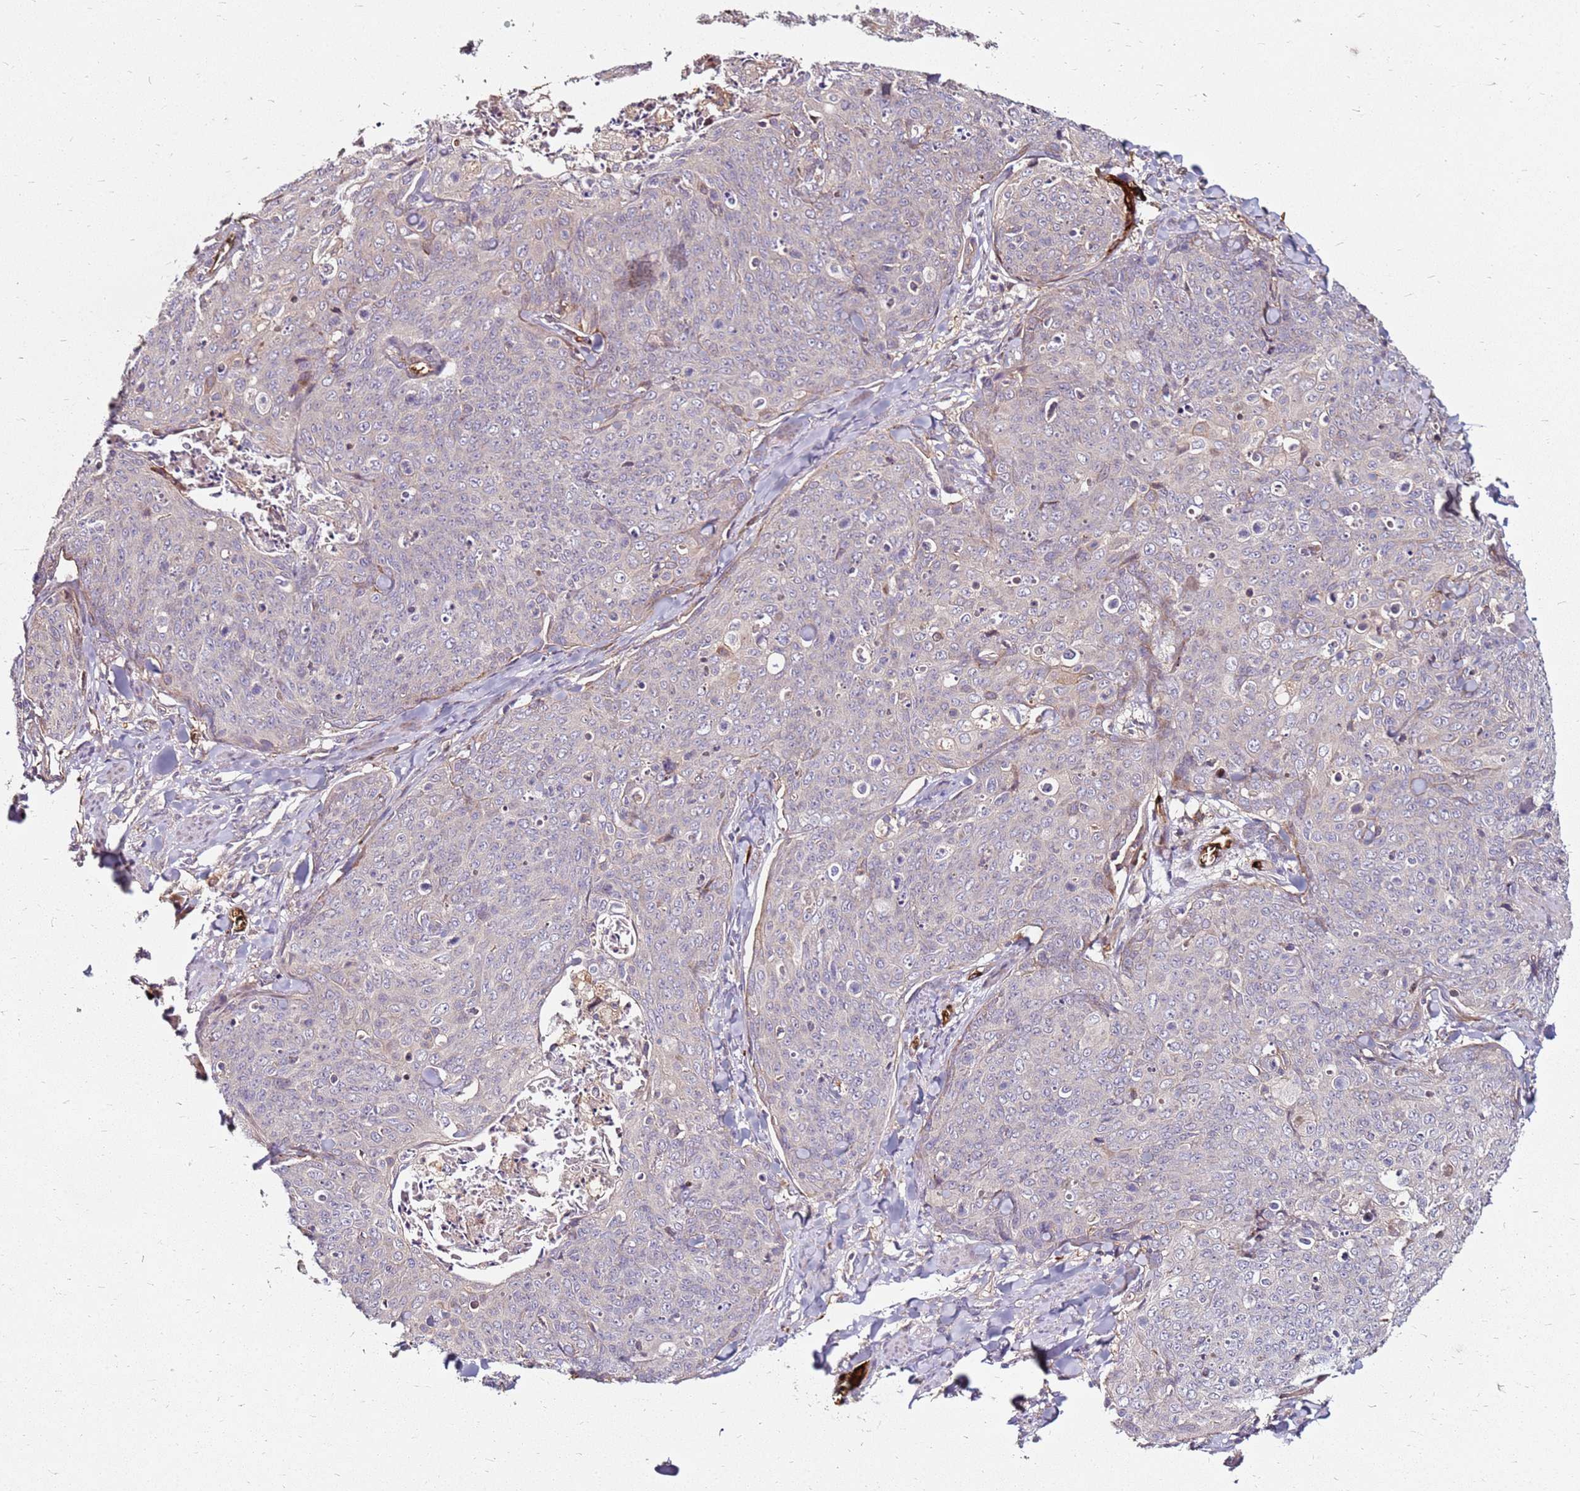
{"staining": {"intensity": "negative", "quantity": "none", "location": "none"}, "tissue": "skin cancer", "cell_type": "Tumor cells", "image_type": "cancer", "snomed": [{"axis": "morphology", "description": "Squamous cell carcinoma, NOS"}, {"axis": "topography", "description": "Skin"}, {"axis": "topography", "description": "Vulva"}], "caption": "High power microscopy photomicrograph of an IHC micrograph of squamous cell carcinoma (skin), revealing no significant staining in tumor cells. Nuclei are stained in blue.", "gene": "RNF11", "patient": {"sex": "female", "age": 85}}